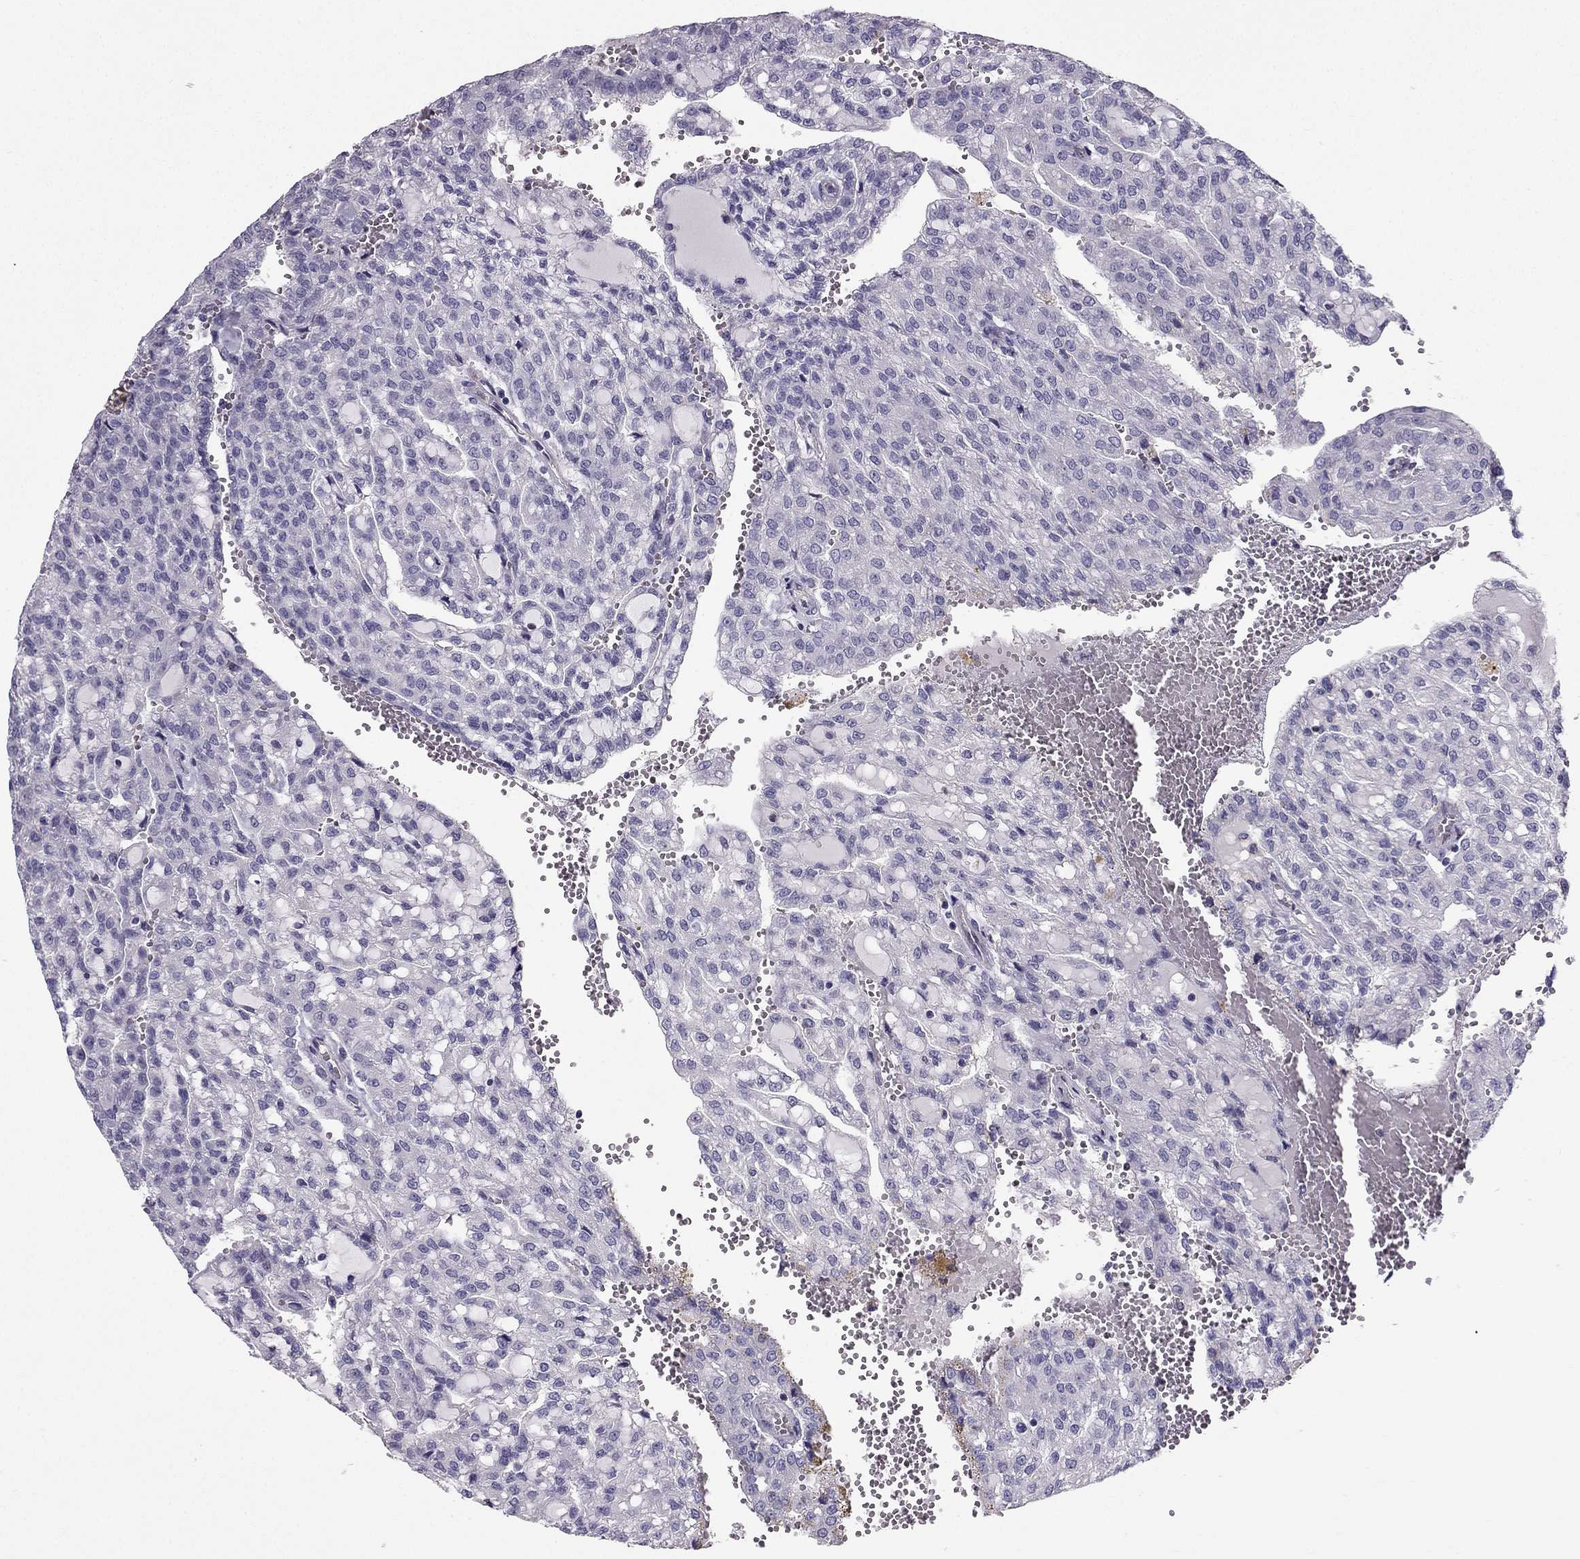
{"staining": {"intensity": "negative", "quantity": "none", "location": "none"}, "tissue": "renal cancer", "cell_type": "Tumor cells", "image_type": "cancer", "snomed": [{"axis": "morphology", "description": "Adenocarcinoma, NOS"}, {"axis": "topography", "description": "Kidney"}], "caption": "Tumor cells show no significant expression in adenocarcinoma (renal). Nuclei are stained in blue.", "gene": "SYT5", "patient": {"sex": "male", "age": 63}}